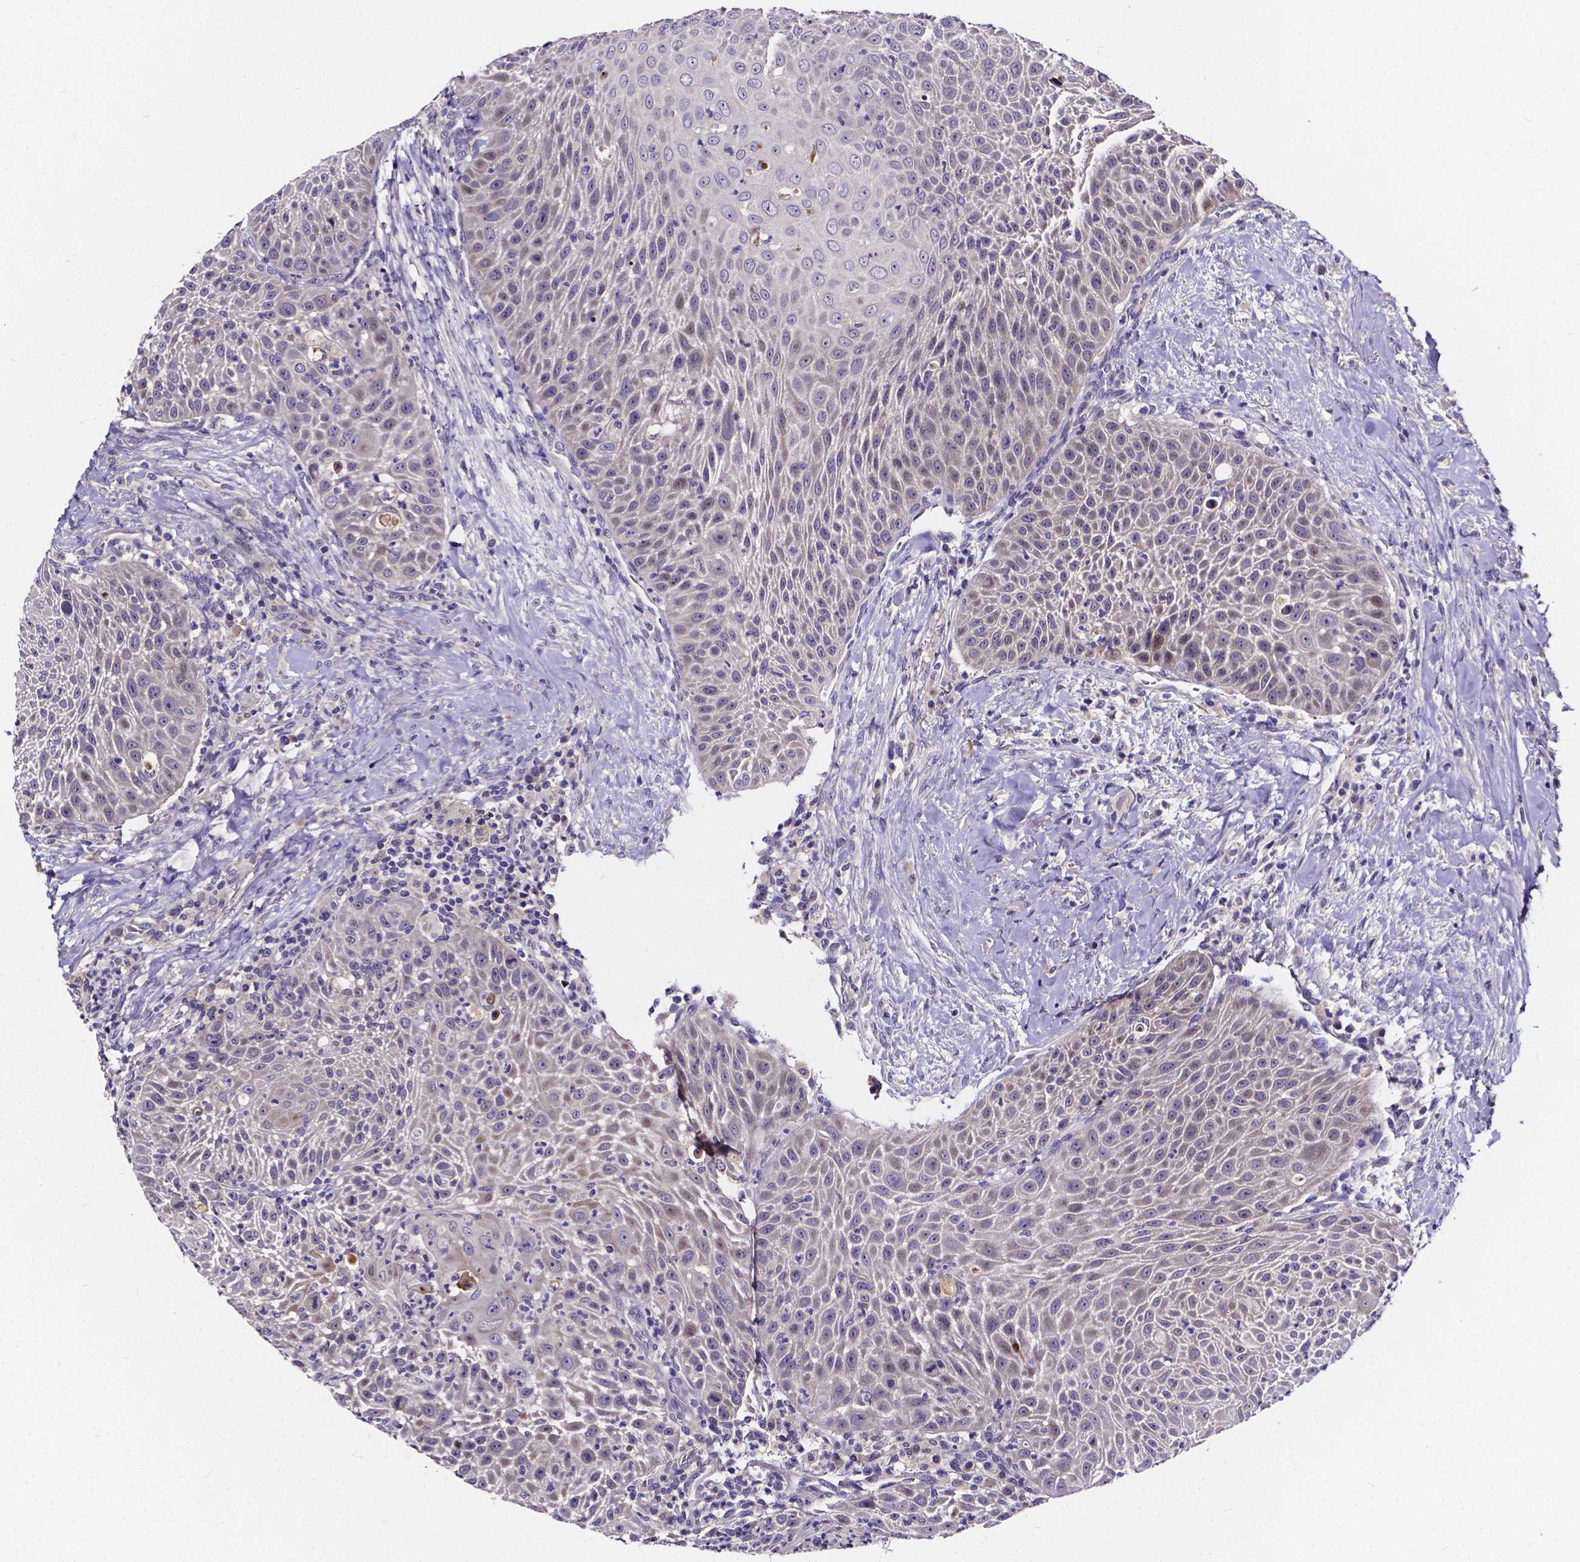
{"staining": {"intensity": "weak", "quantity": "<25%", "location": "cytoplasmic/membranous"}, "tissue": "head and neck cancer", "cell_type": "Tumor cells", "image_type": "cancer", "snomed": [{"axis": "morphology", "description": "Squamous cell carcinoma, NOS"}, {"axis": "topography", "description": "Head-Neck"}], "caption": "An IHC image of head and neck cancer (squamous cell carcinoma) is shown. There is no staining in tumor cells of head and neck cancer (squamous cell carcinoma).", "gene": "SOWAHA", "patient": {"sex": "male", "age": 69}}